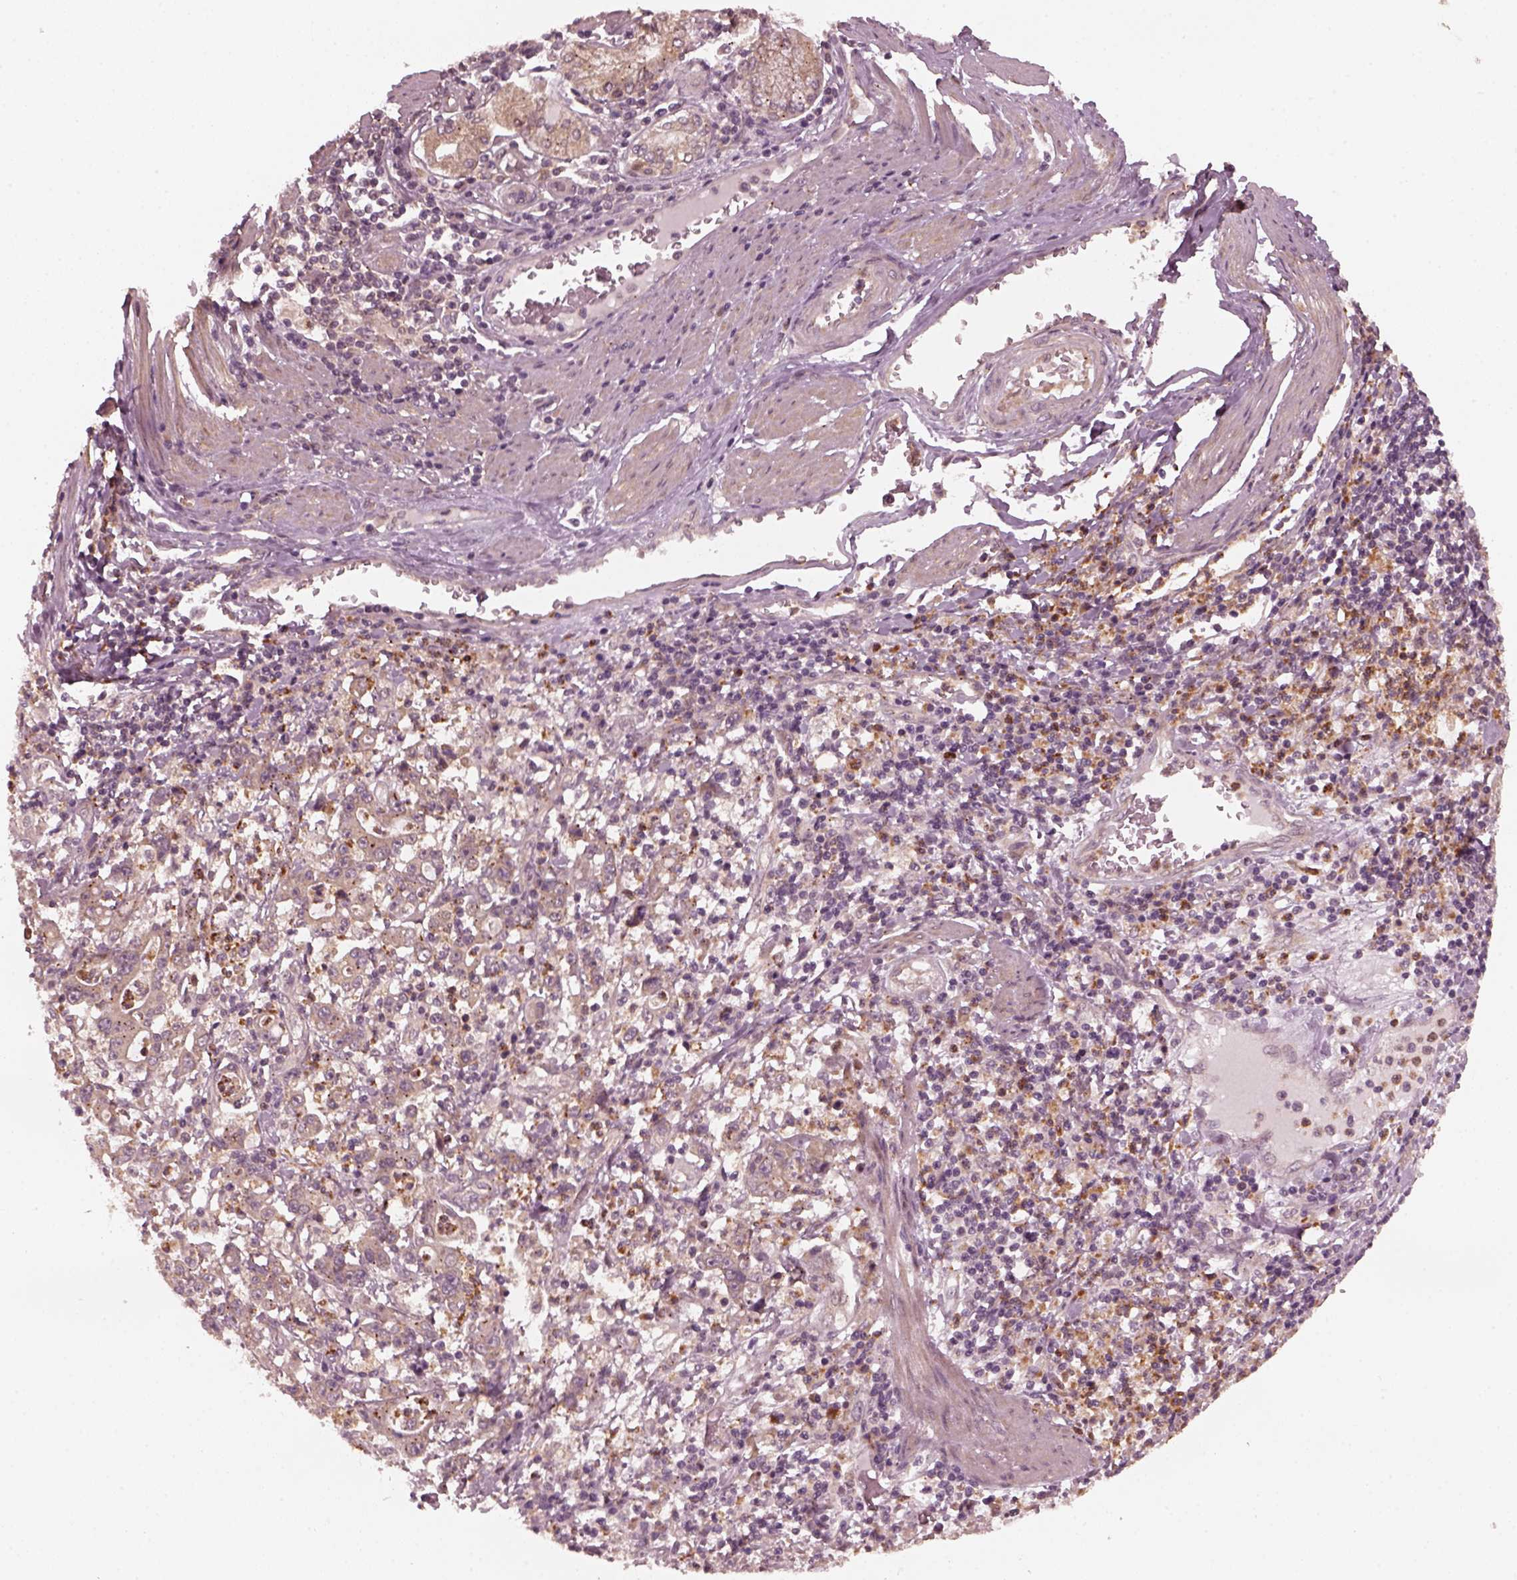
{"staining": {"intensity": "weak", "quantity": "25%-75%", "location": "cytoplasmic/membranous"}, "tissue": "stomach cancer", "cell_type": "Tumor cells", "image_type": "cancer", "snomed": [{"axis": "morphology", "description": "Adenocarcinoma, NOS"}, {"axis": "topography", "description": "Stomach, upper"}], "caption": "Stomach cancer stained with a brown dye demonstrates weak cytoplasmic/membranous positive positivity in approximately 25%-75% of tumor cells.", "gene": "FAF2", "patient": {"sex": "male", "age": 68}}